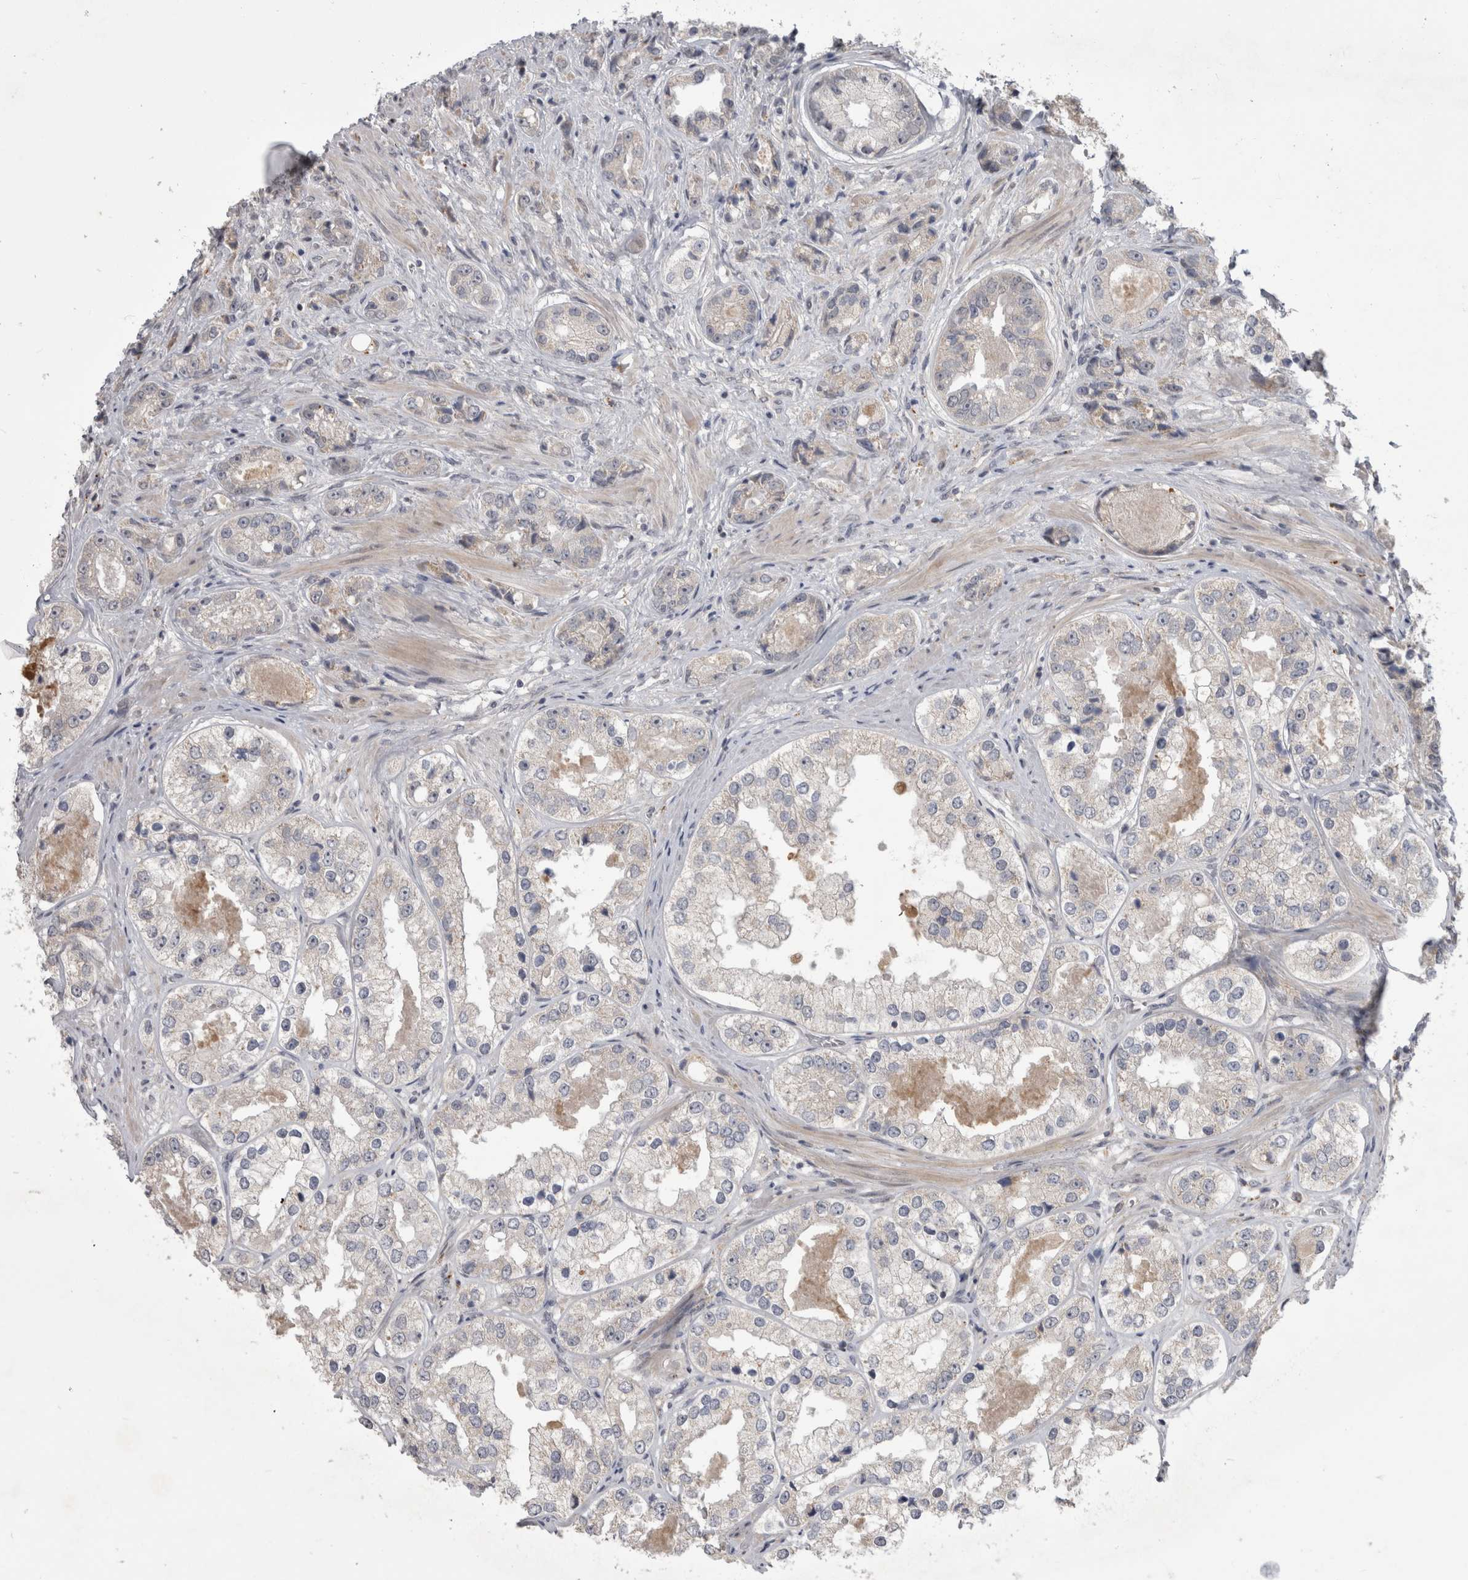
{"staining": {"intensity": "negative", "quantity": "none", "location": "none"}, "tissue": "prostate cancer", "cell_type": "Tumor cells", "image_type": "cancer", "snomed": [{"axis": "morphology", "description": "Adenocarcinoma, High grade"}, {"axis": "topography", "description": "Prostate"}], "caption": "Immunohistochemical staining of prostate cancer displays no significant staining in tumor cells.", "gene": "MTBP", "patient": {"sex": "male", "age": 61}}